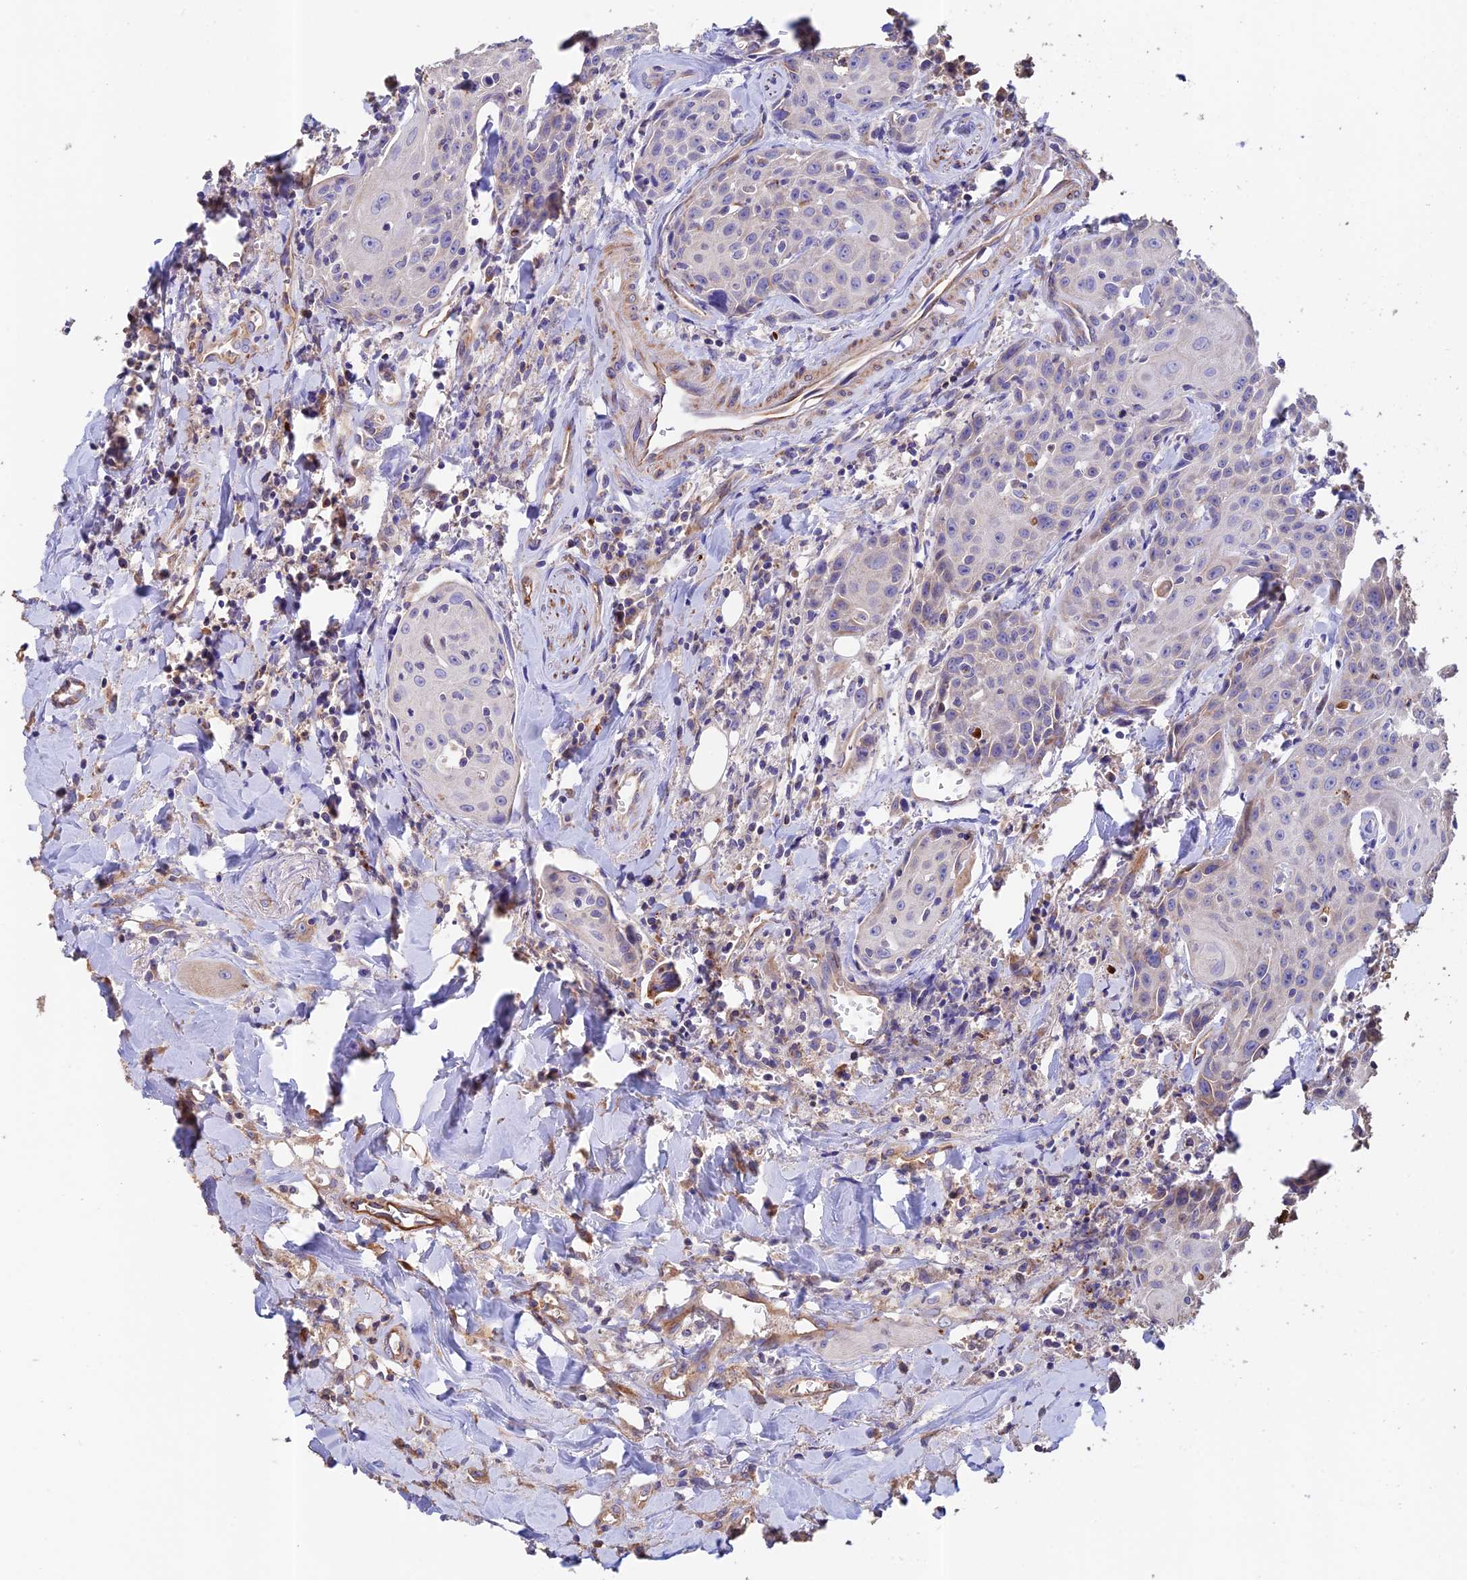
{"staining": {"intensity": "negative", "quantity": "none", "location": "none"}, "tissue": "head and neck cancer", "cell_type": "Tumor cells", "image_type": "cancer", "snomed": [{"axis": "morphology", "description": "Squamous cell carcinoma, NOS"}, {"axis": "topography", "description": "Oral tissue"}, {"axis": "topography", "description": "Head-Neck"}], "caption": "A photomicrograph of head and neck cancer stained for a protein displays no brown staining in tumor cells. Brightfield microscopy of immunohistochemistry stained with DAB (brown) and hematoxylin (blue), captured at high magnification.", "gene": "EMC3", "patient": {"sex": "female", "age": 82}}